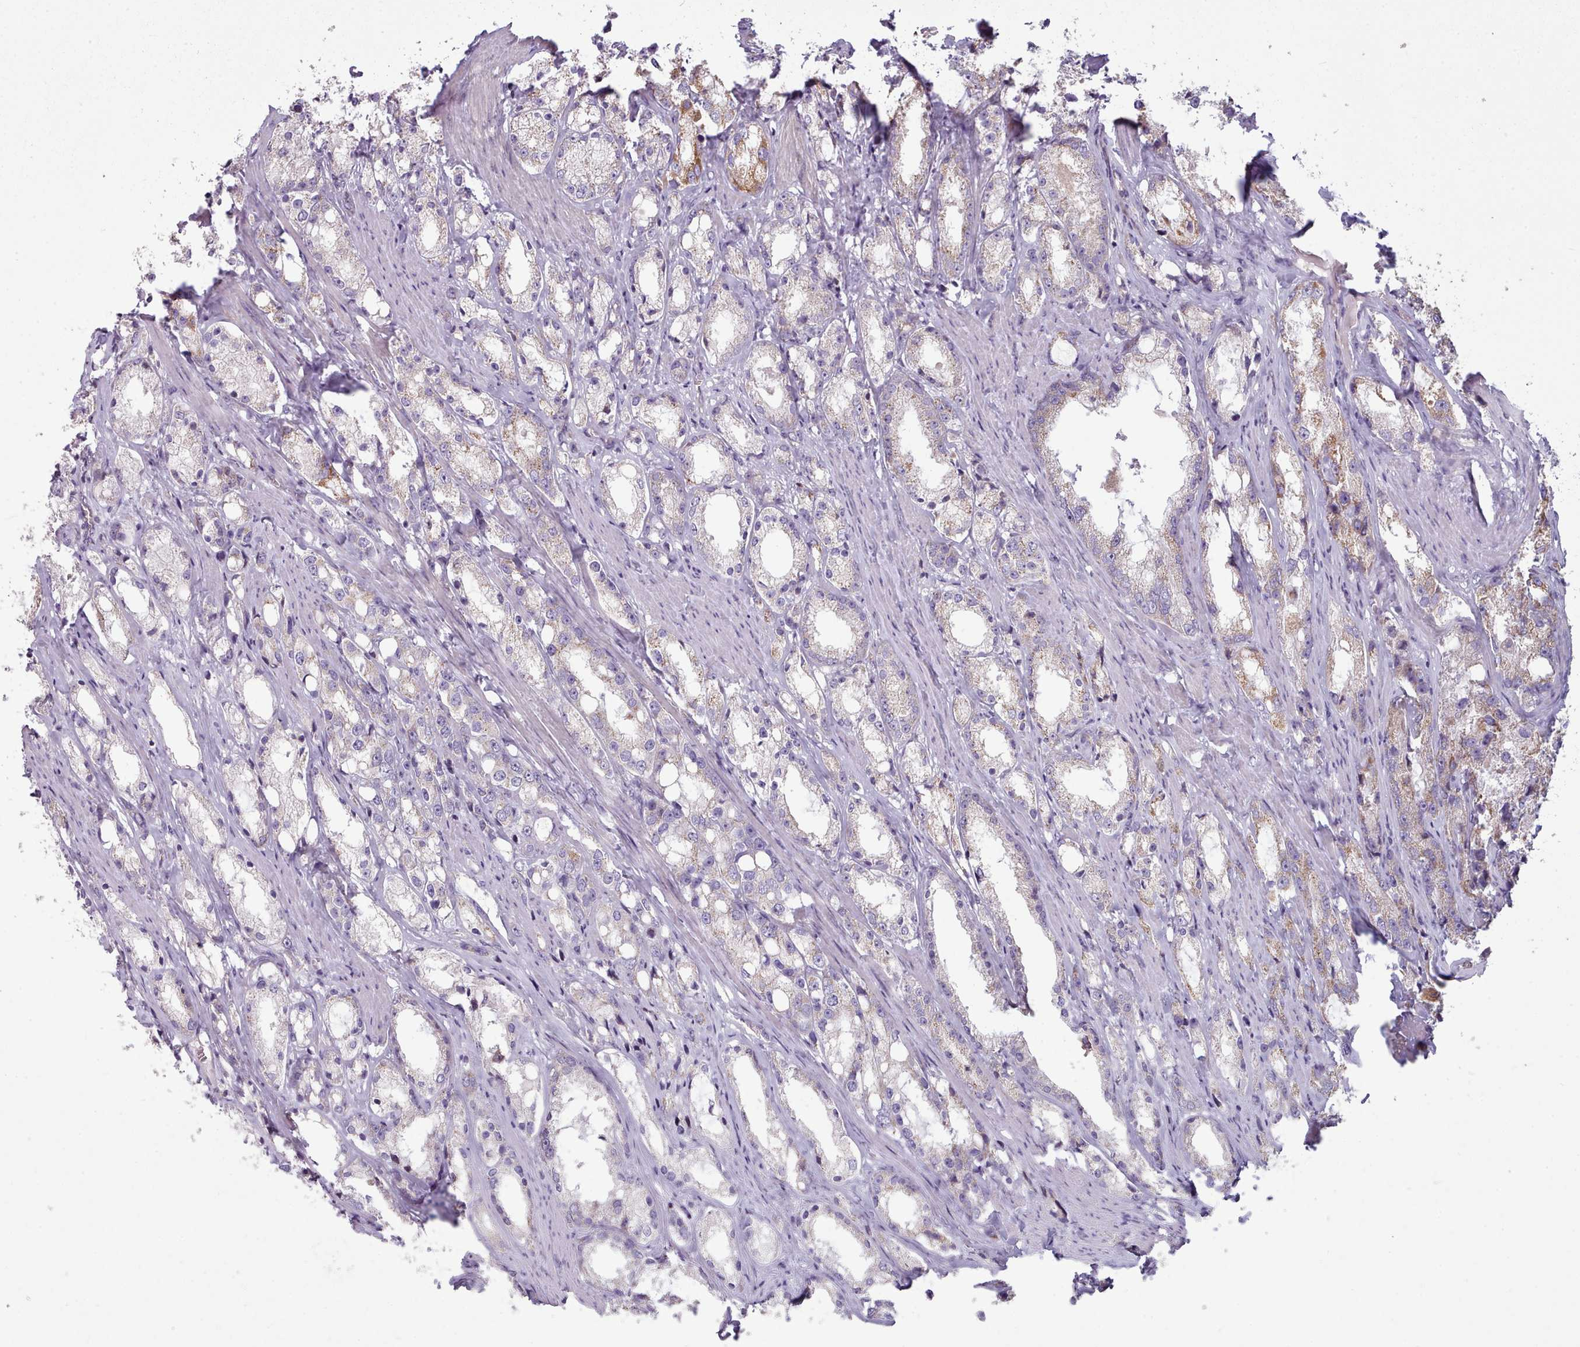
{"staining": {"intensity": "moderate", "quantity": "<25%", "location": "cytoplasmic/membranous"}, "tissue": "prostate cancer", "cell_type": "Tumor cells", "image_type": "cancer", "snomed": [{"axis": "morphology", "description": "Adenocarcinoma, High grade"}, {"axis": "topography", "description": "Prostate"}], "caption": "High-power microscopy captured an immunohistochemistry histopathology image of prostate cancer (high-grade adenocarcinoma), revealing moderate cytoplasmic/membranous positivity in approximately <25% of tumor cells. Using DAB (3,3'-diaminobenzidine) (brown) and hematoxylin (blue) stains, captured at high magnification using brightfield microscopy.", "gene": "SLC52A3", "patient": {"sex": "male", "age": 66}}